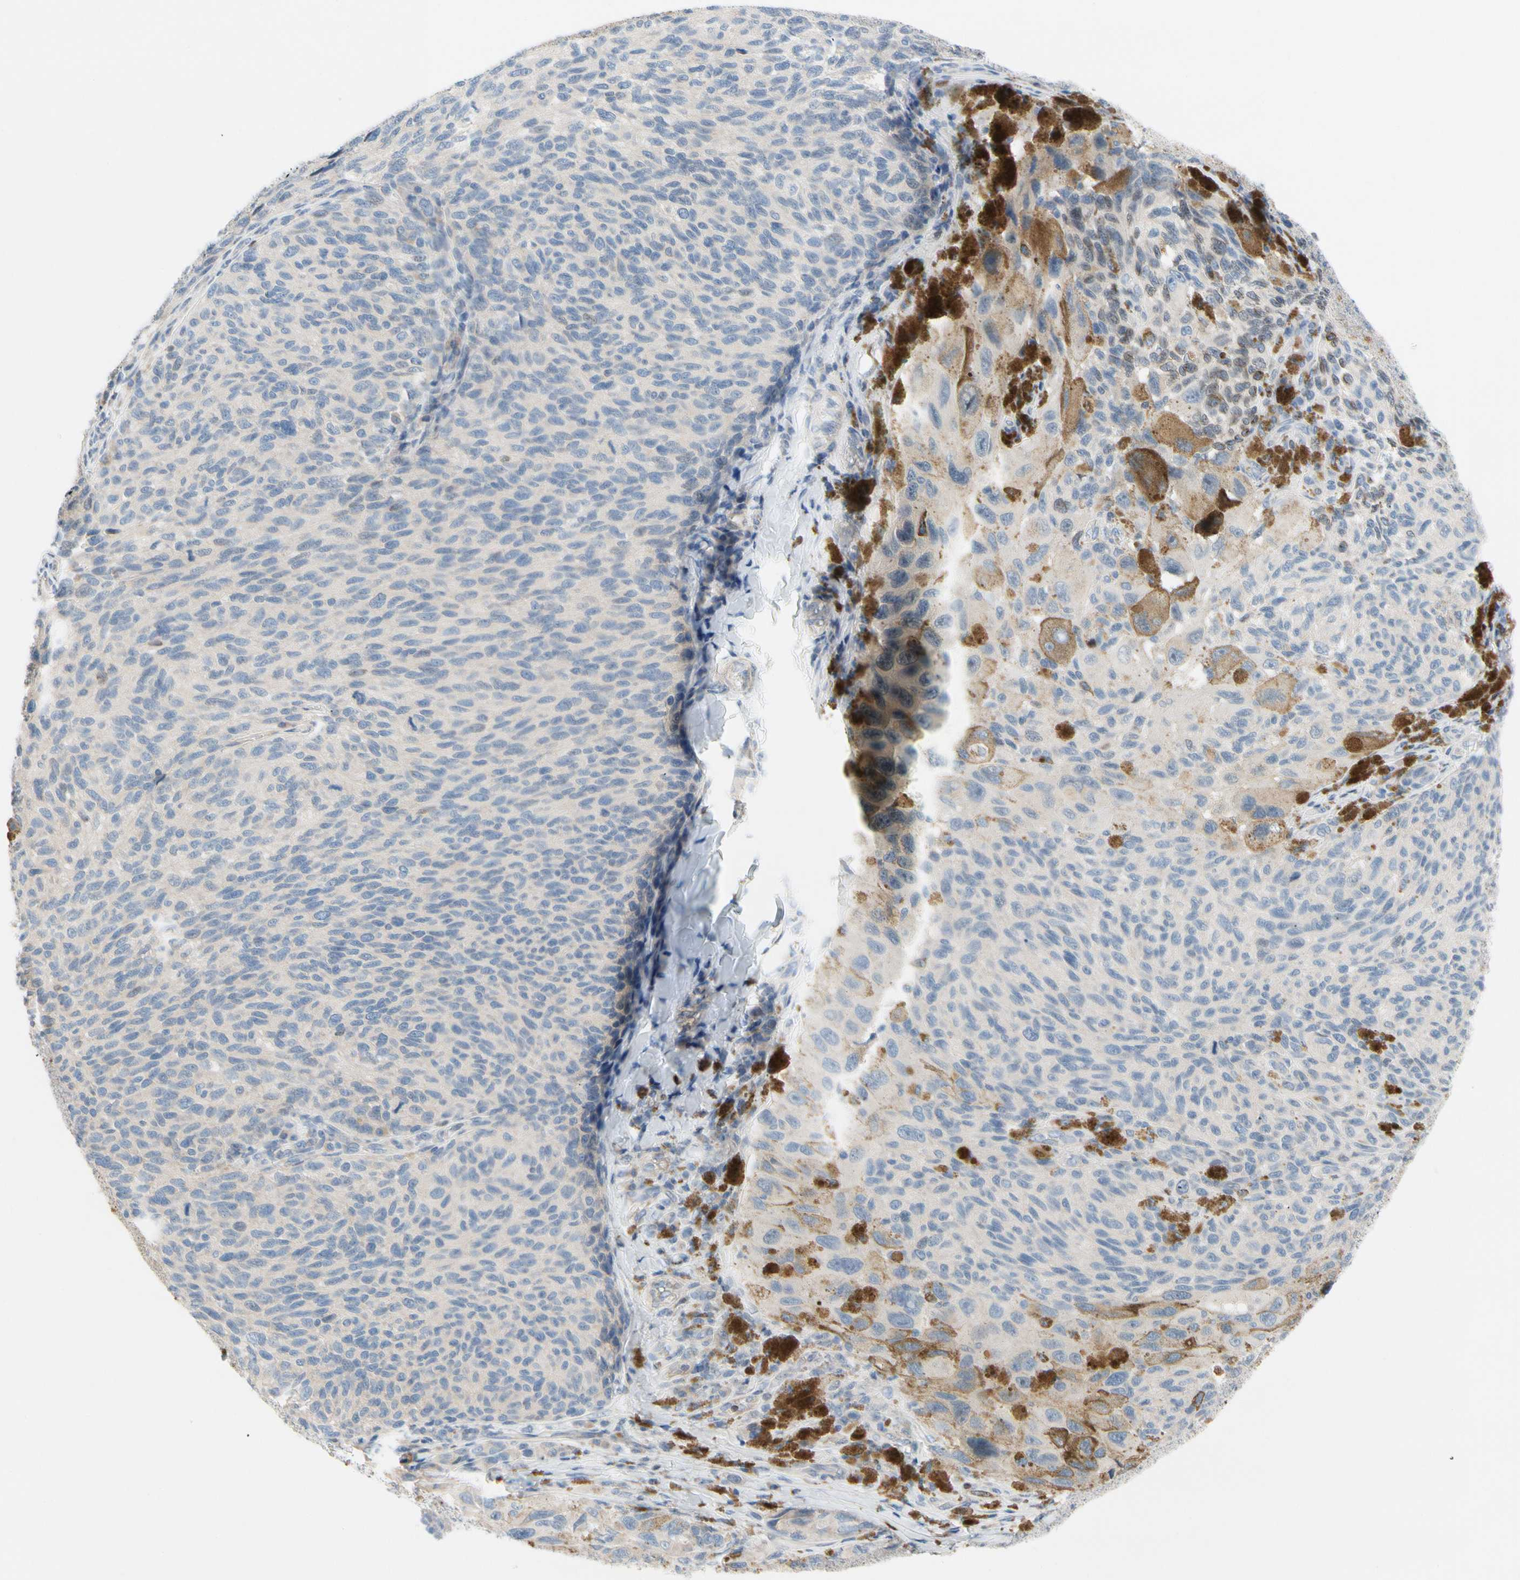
{"staining": {"intensity": "weak", "quantity": "<25%", "location": "cytoplasmic/membranous"}, "tissue": "melanoma", "cell_type": "Tumor cells", "image_type": "cancer", "snomed": [{"axis": "morphology", "description": "Malignant melanoma, NOS"}, {"axis": "topography", "description": "Skin"}], "caption": "IHC of human malignant melanoma reveals no staining in tumor cells. Nuclei are stained in blue.", "gene": "ZNF132", "patient": {"sex": "female", "age": 73}}